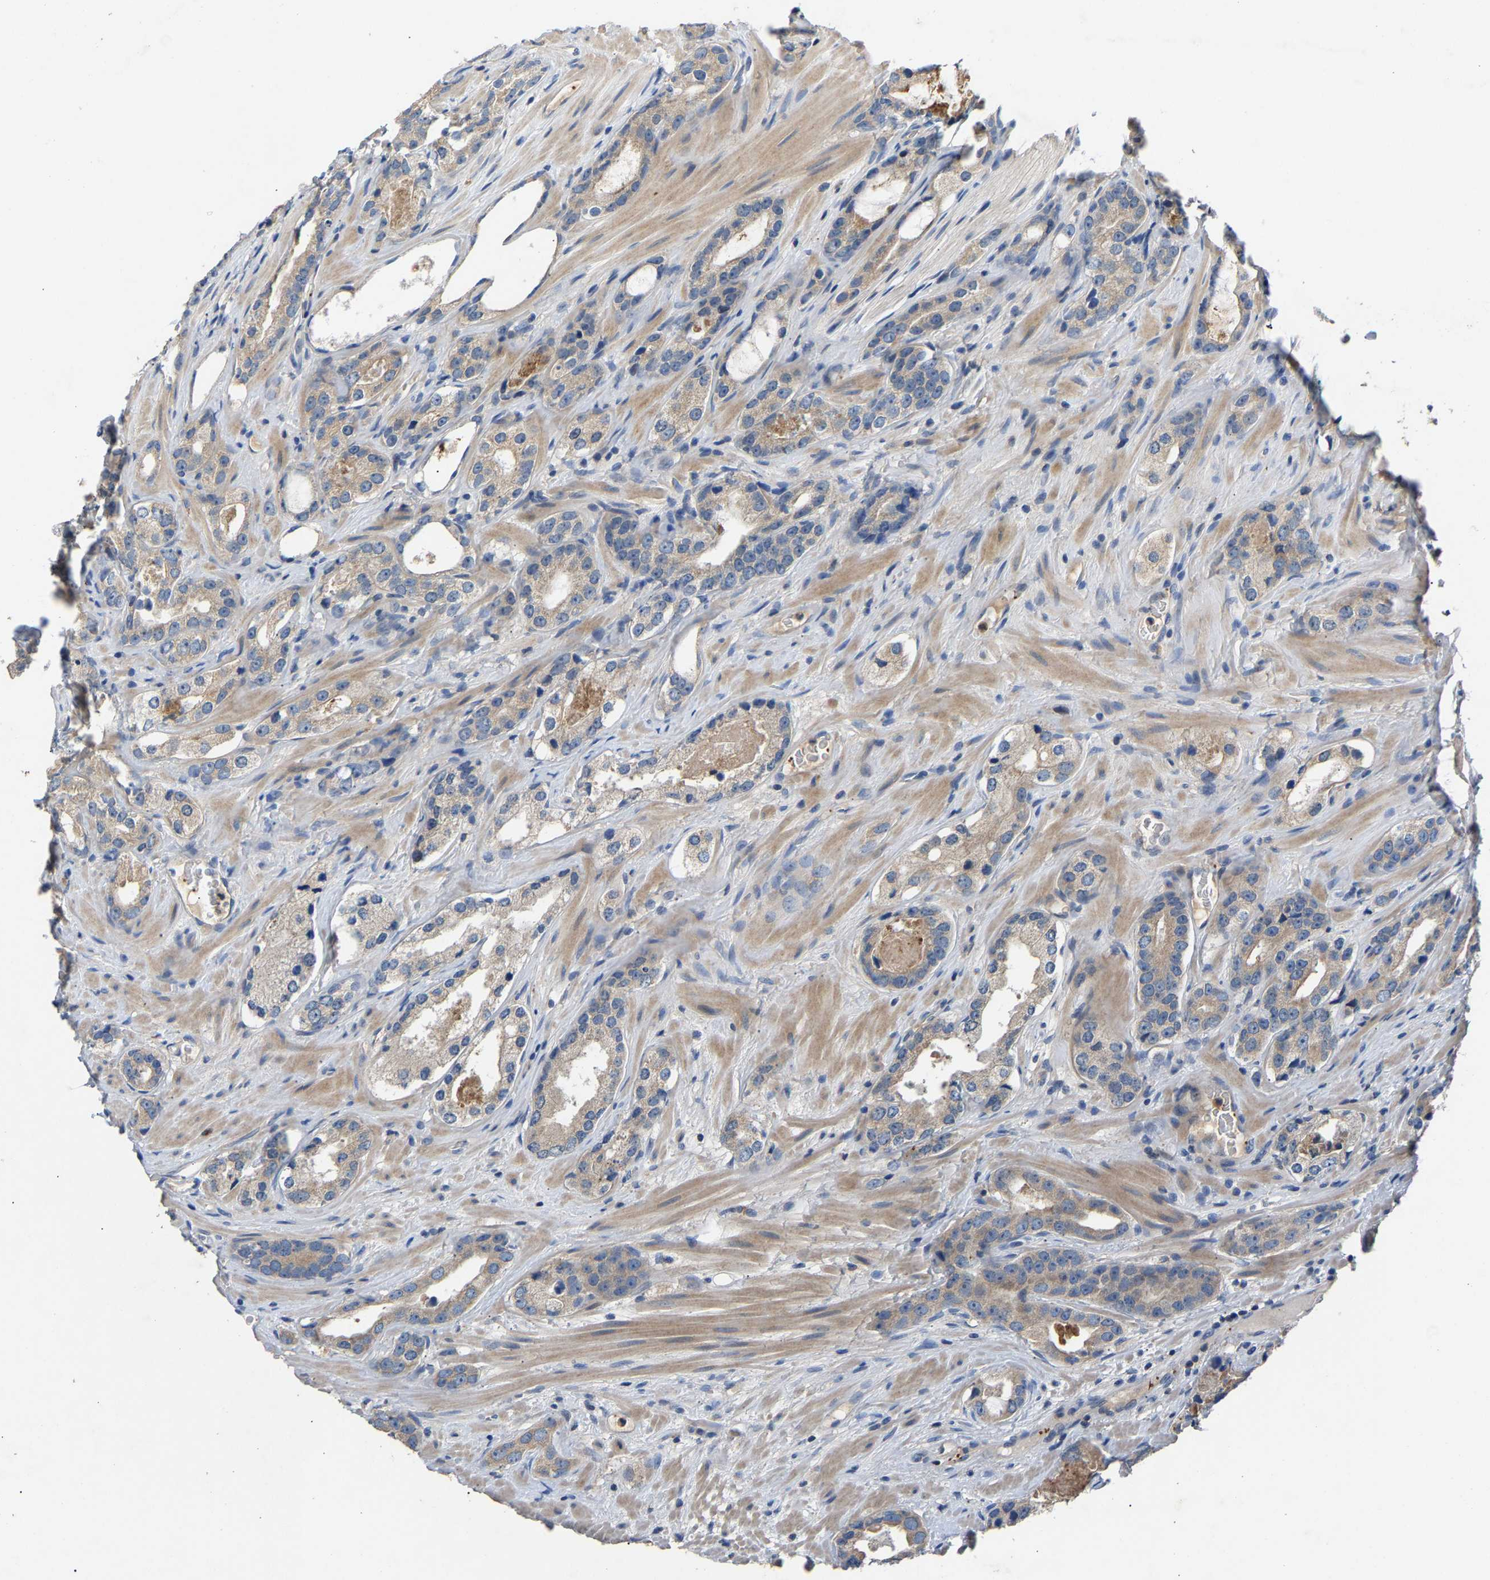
{"staining": {"intensity": "weak", "quantity": ">75%", "location": "cytoplasmic/membranous"}, "tissue": "prostate cancer", "cell_type": "Tumor cells", "image_type": "cancer", "snomed": [{"axis": "morphology", "description": "Adenocarcinoma, High grade"}, {"axis": "topography", "description": "Prostate"}], "caption": "High-power microscopy captured an immunohistochemistry histopathology image of prostate cancer (high-grade adenocarcinoma), revealing weak cytoplasmic/membranous positivity in about >75% of tumor cells.", "gene": "CCDC171", "patient": {"sex": "male", "age": 63}}